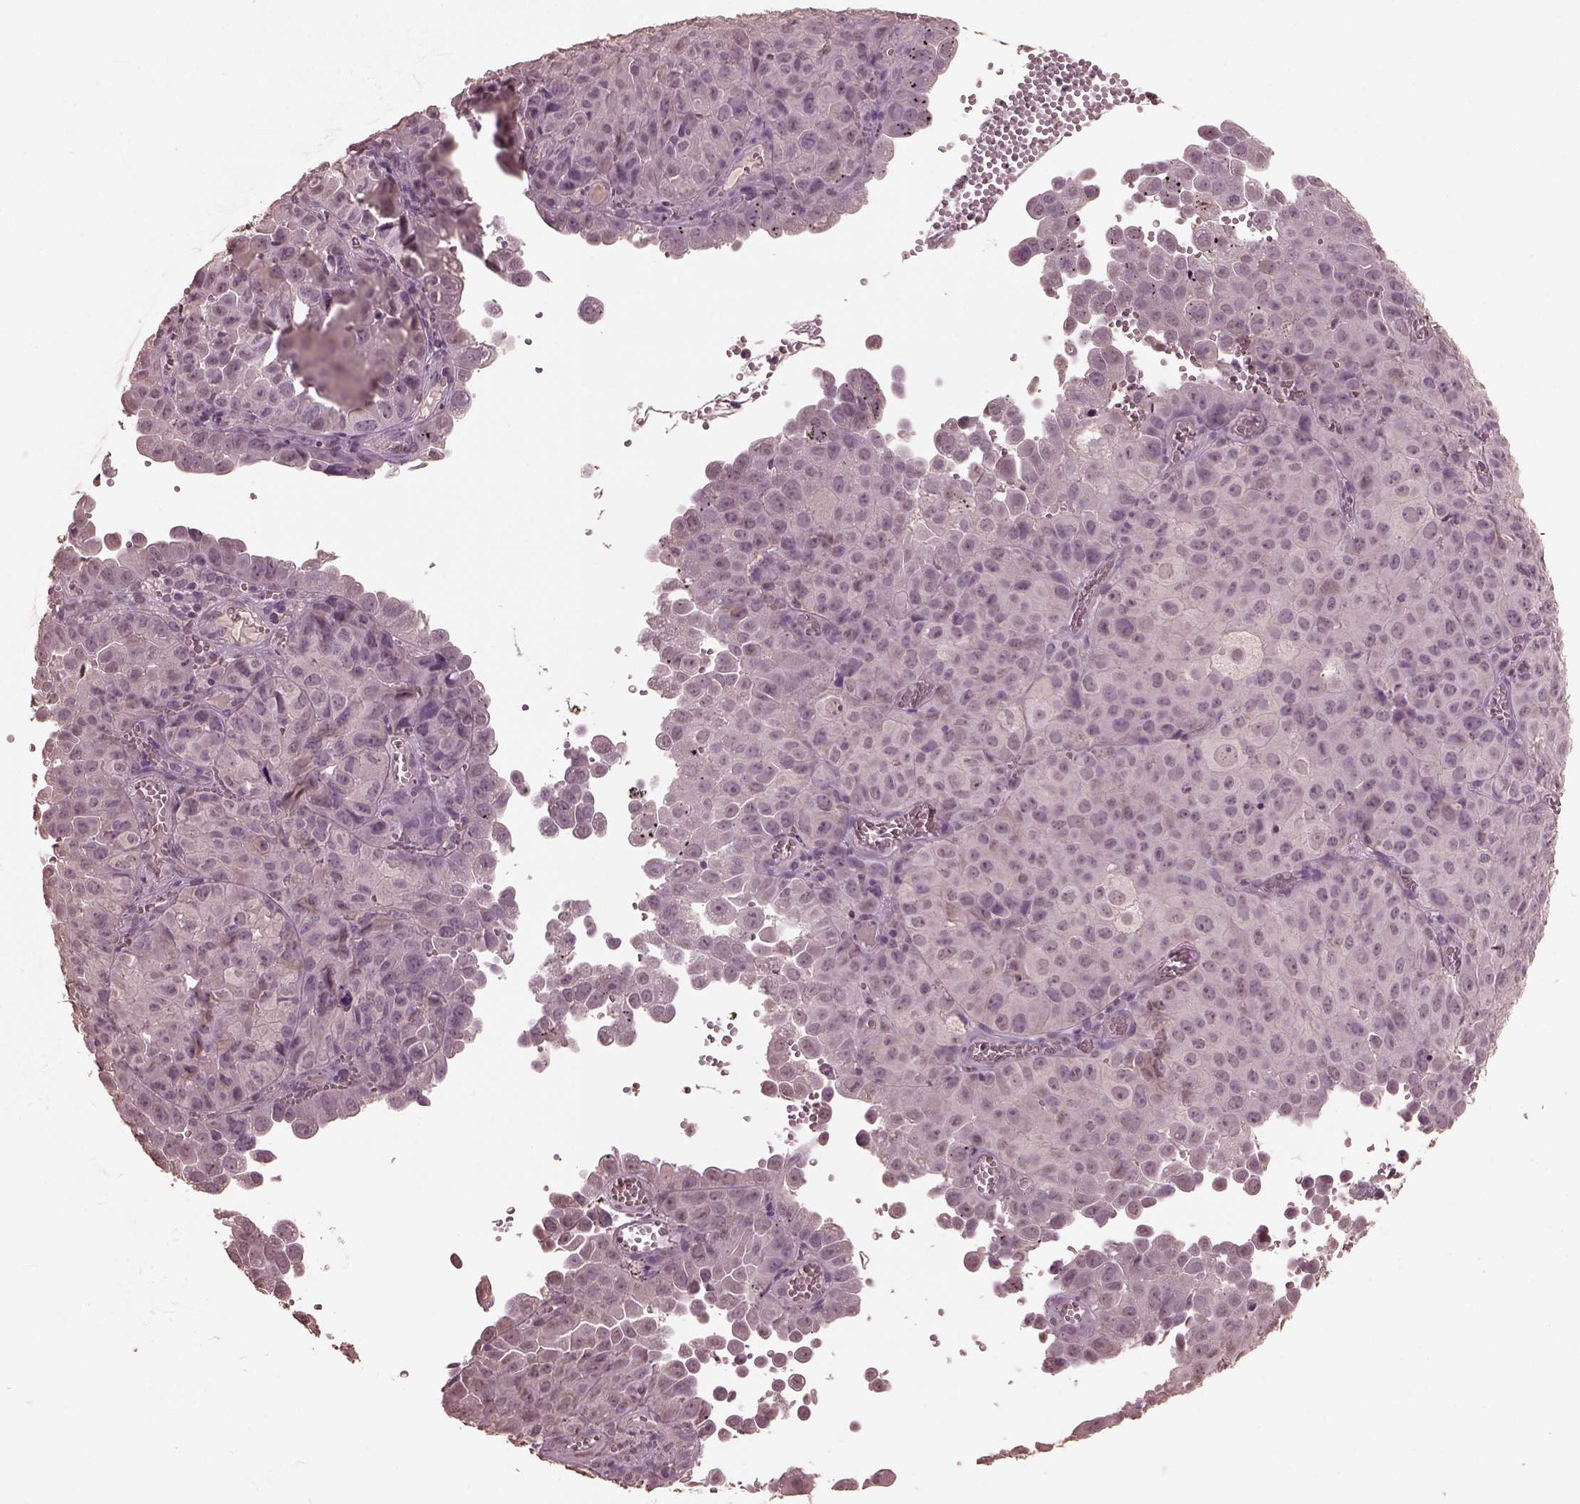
{"staining": {"intensity": "negative", "quantity": "none", "location": "none"}, "tissue": "cervical cancer", "cell_type": "Tumor cells", "image_type": "cancer", "snomed": [{"axis": "morphology", "description": "Squamous cell carcinoma, NOS"}, {"axis": "topography", "description": "Cervix"}], "caption": "The immunohistochemistry image has no significant expression in tumor cells of squamous cell carcinoma (cervical) tissue. (IHC, brightfield microscopy, high magnification).", "gene": "CPT1C", "patient": {"sex": "female", "age": 55}}